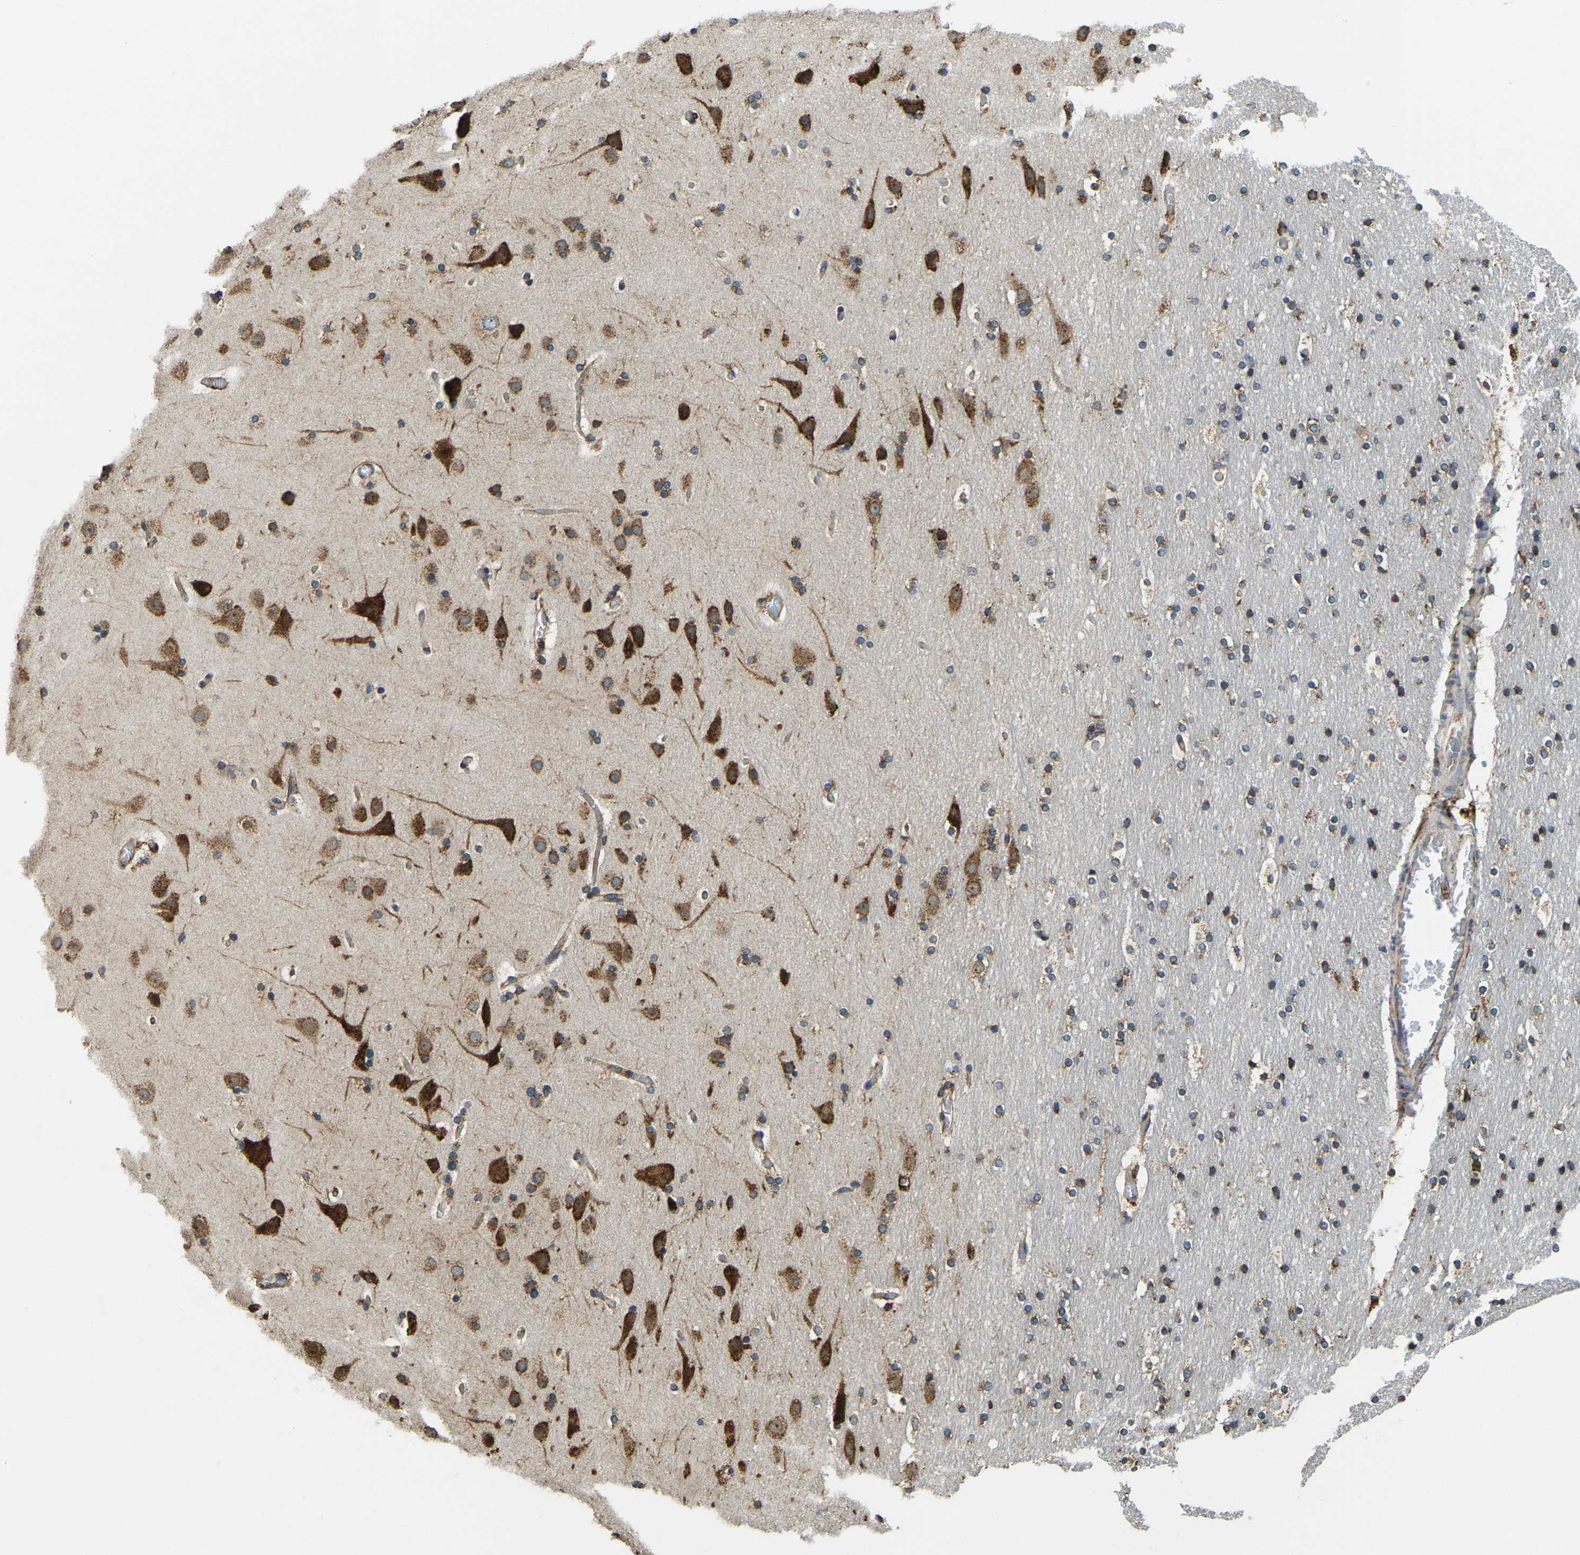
{"staining": {"intensity": "moderate", "quantity": "25%-75%", "location": "cytoplasmic/membranous"}, "tissue": "cerebral cortex", "cell_type": "Endothelial cells", "image_type": "normal", "snomed": [{"axis": "morphology", "description": "Normal tissue, NOS"}, {"axis": "topography", "description": "Cerebral cortex"}], "caption": "Immunohistochemistry (DAB (3,3'-diaminobenzidine)) staining of unremarkable human cerebral cortex shows moderate cytoplasmic/membranous protein positivity in approximately 25%-75% of endothelial cells.", "gene": "RNF115", "patient": {"sex": "male", "age": 57}}